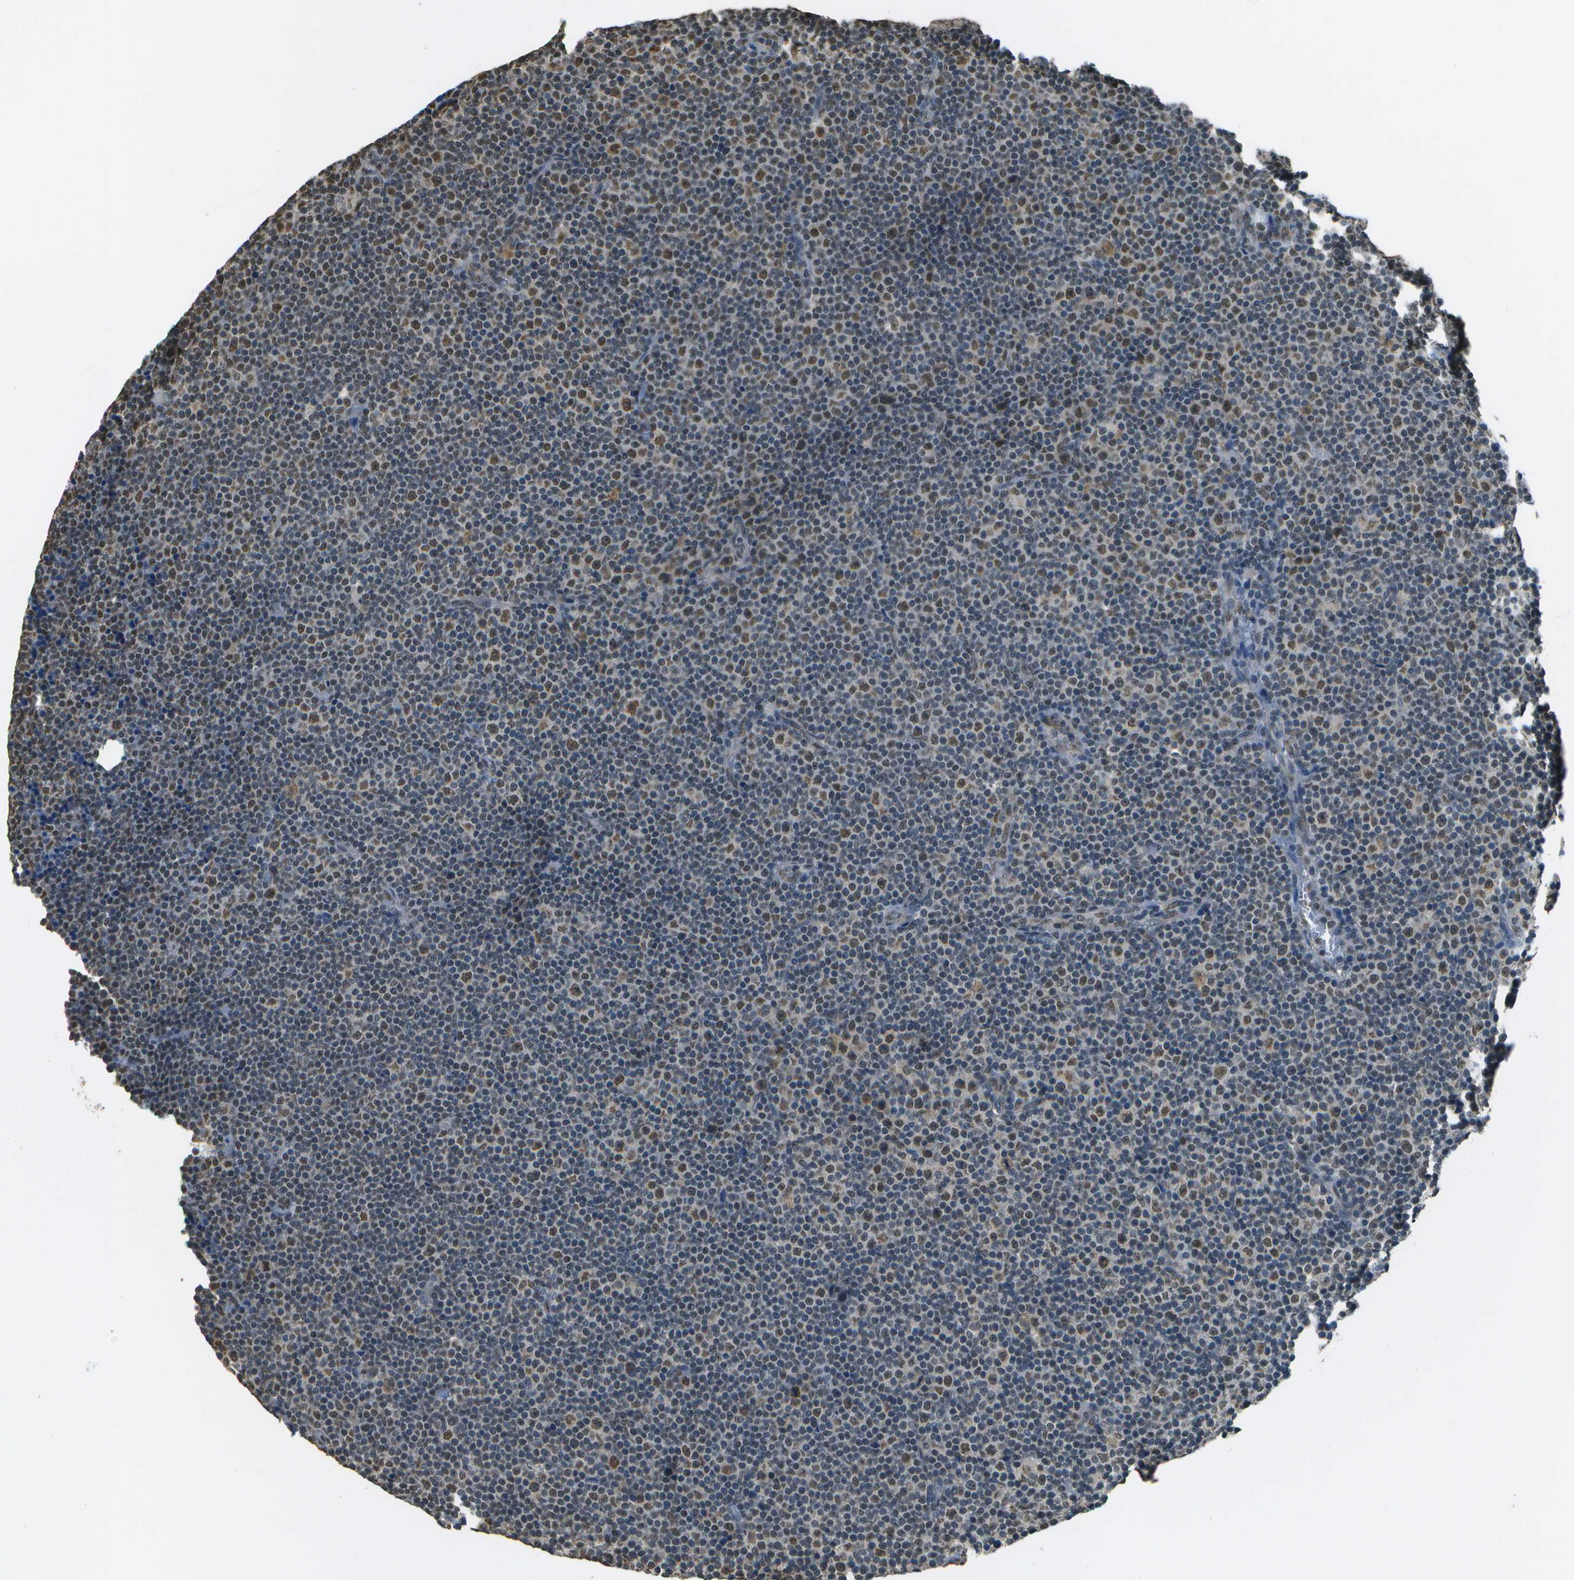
{"staining": {"intensity": "moderate", "quantity": "25%-75%", "location": "nuclear"}, "tissue": "lymphoma", "cell_type": "Tumor cells", "image_type": "cancer", "snomed": [{"axis": "morphology", "description": "Malignant lymphoma, non-Hodgkin's type, Low grade"}, {"axis": "topography", "description": "Lymph node"}], "caption": "Immunohistochemistry (IHC) micrograph of neoplastic tissue: human lymphoma stained using immunohistochemistry exhibits medium levels of moderate protein expression localized specifically in the nuclear of tumor cells, appearing as a nuclear brown color.", "gene": "ABL2", "patient": {"sex": "female", "age": 67}}